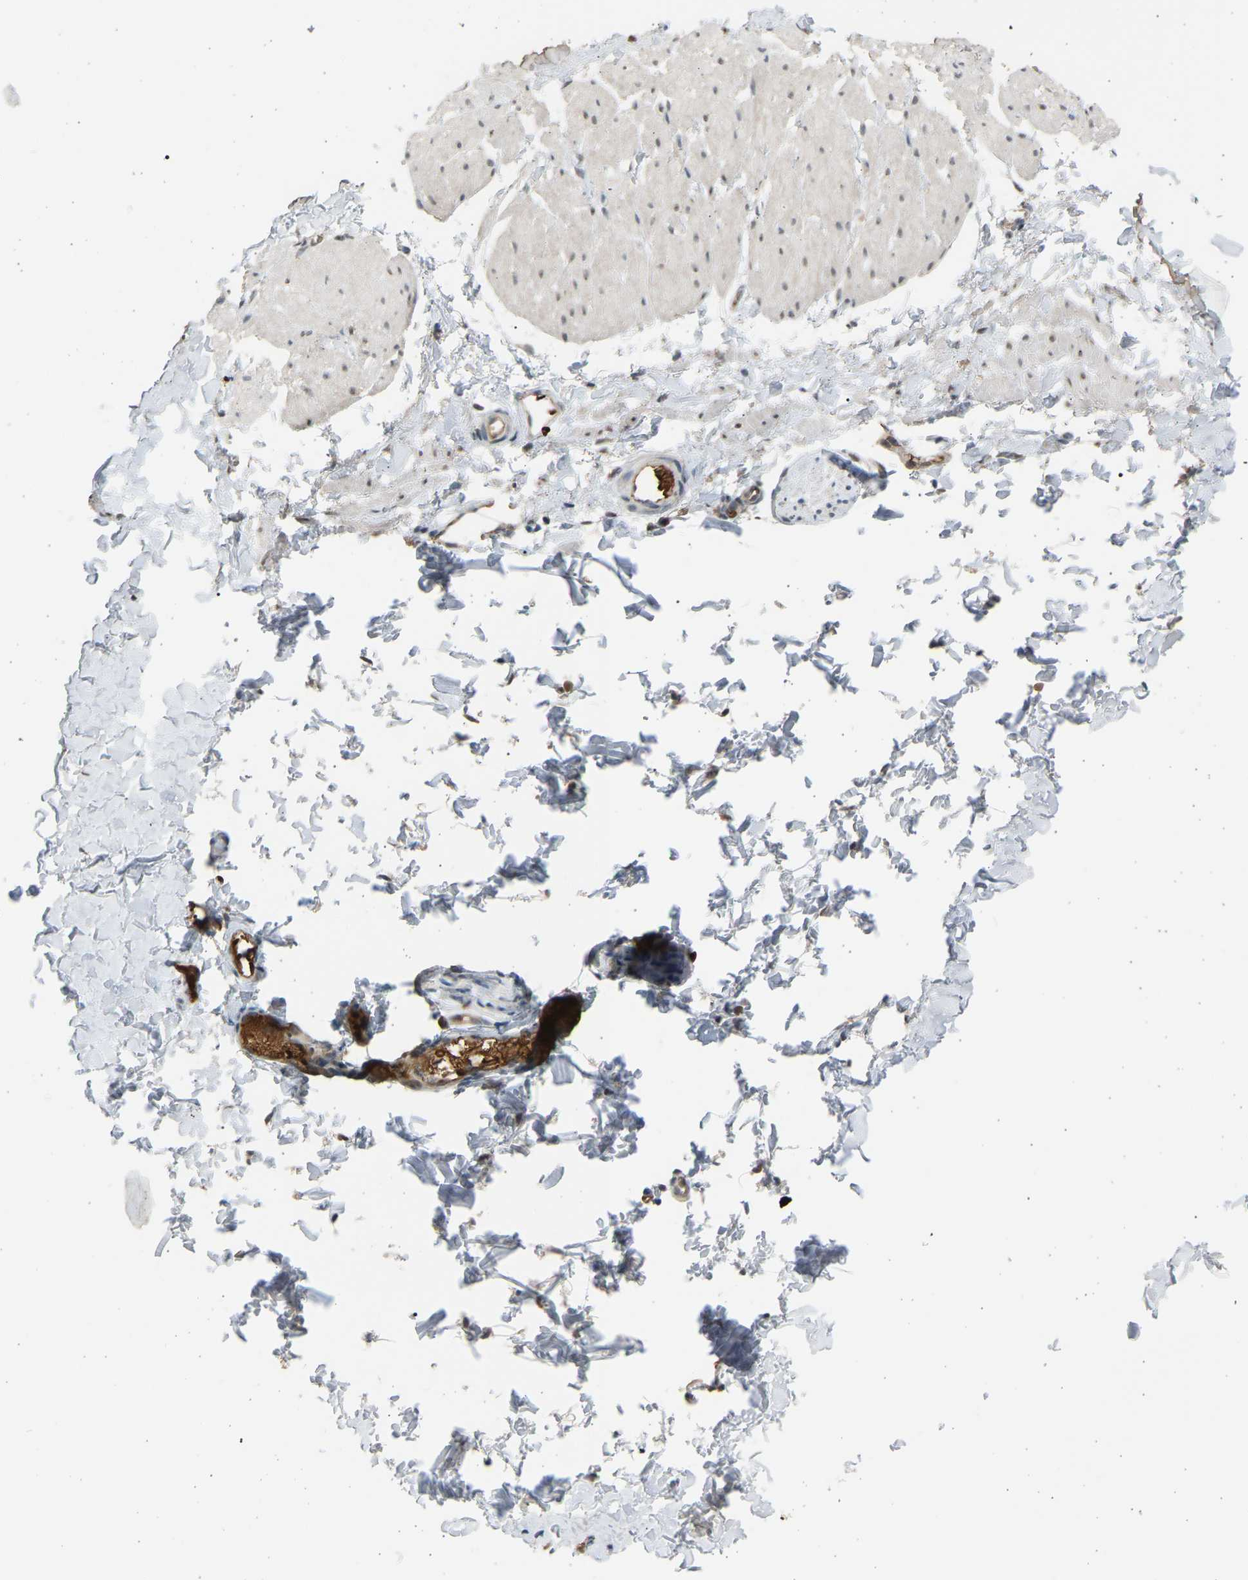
{"staining": {"intensity": "weak", "quantity": "<25%", "location": "cytoplasmic/membranous"}, "tissue": "smooth muscle", "cell_type": "Smooth muscle cells", "image_type": "normal", "snomed": [{"axis": "morphology", "description": "Normal tissue, NOS"}, {"axis": "topography", "description": "Smooth muscle"}], "caption": "Image shows no protein positivity in smooth muscle cells of benign smooth muscle. Brightfield microscopy of IHC stained with DAB (brown) and hematoxylin (blue), captured at high magnification.", "gene": "BIRC2", "patient": {"sex": "male", "age": 16}}